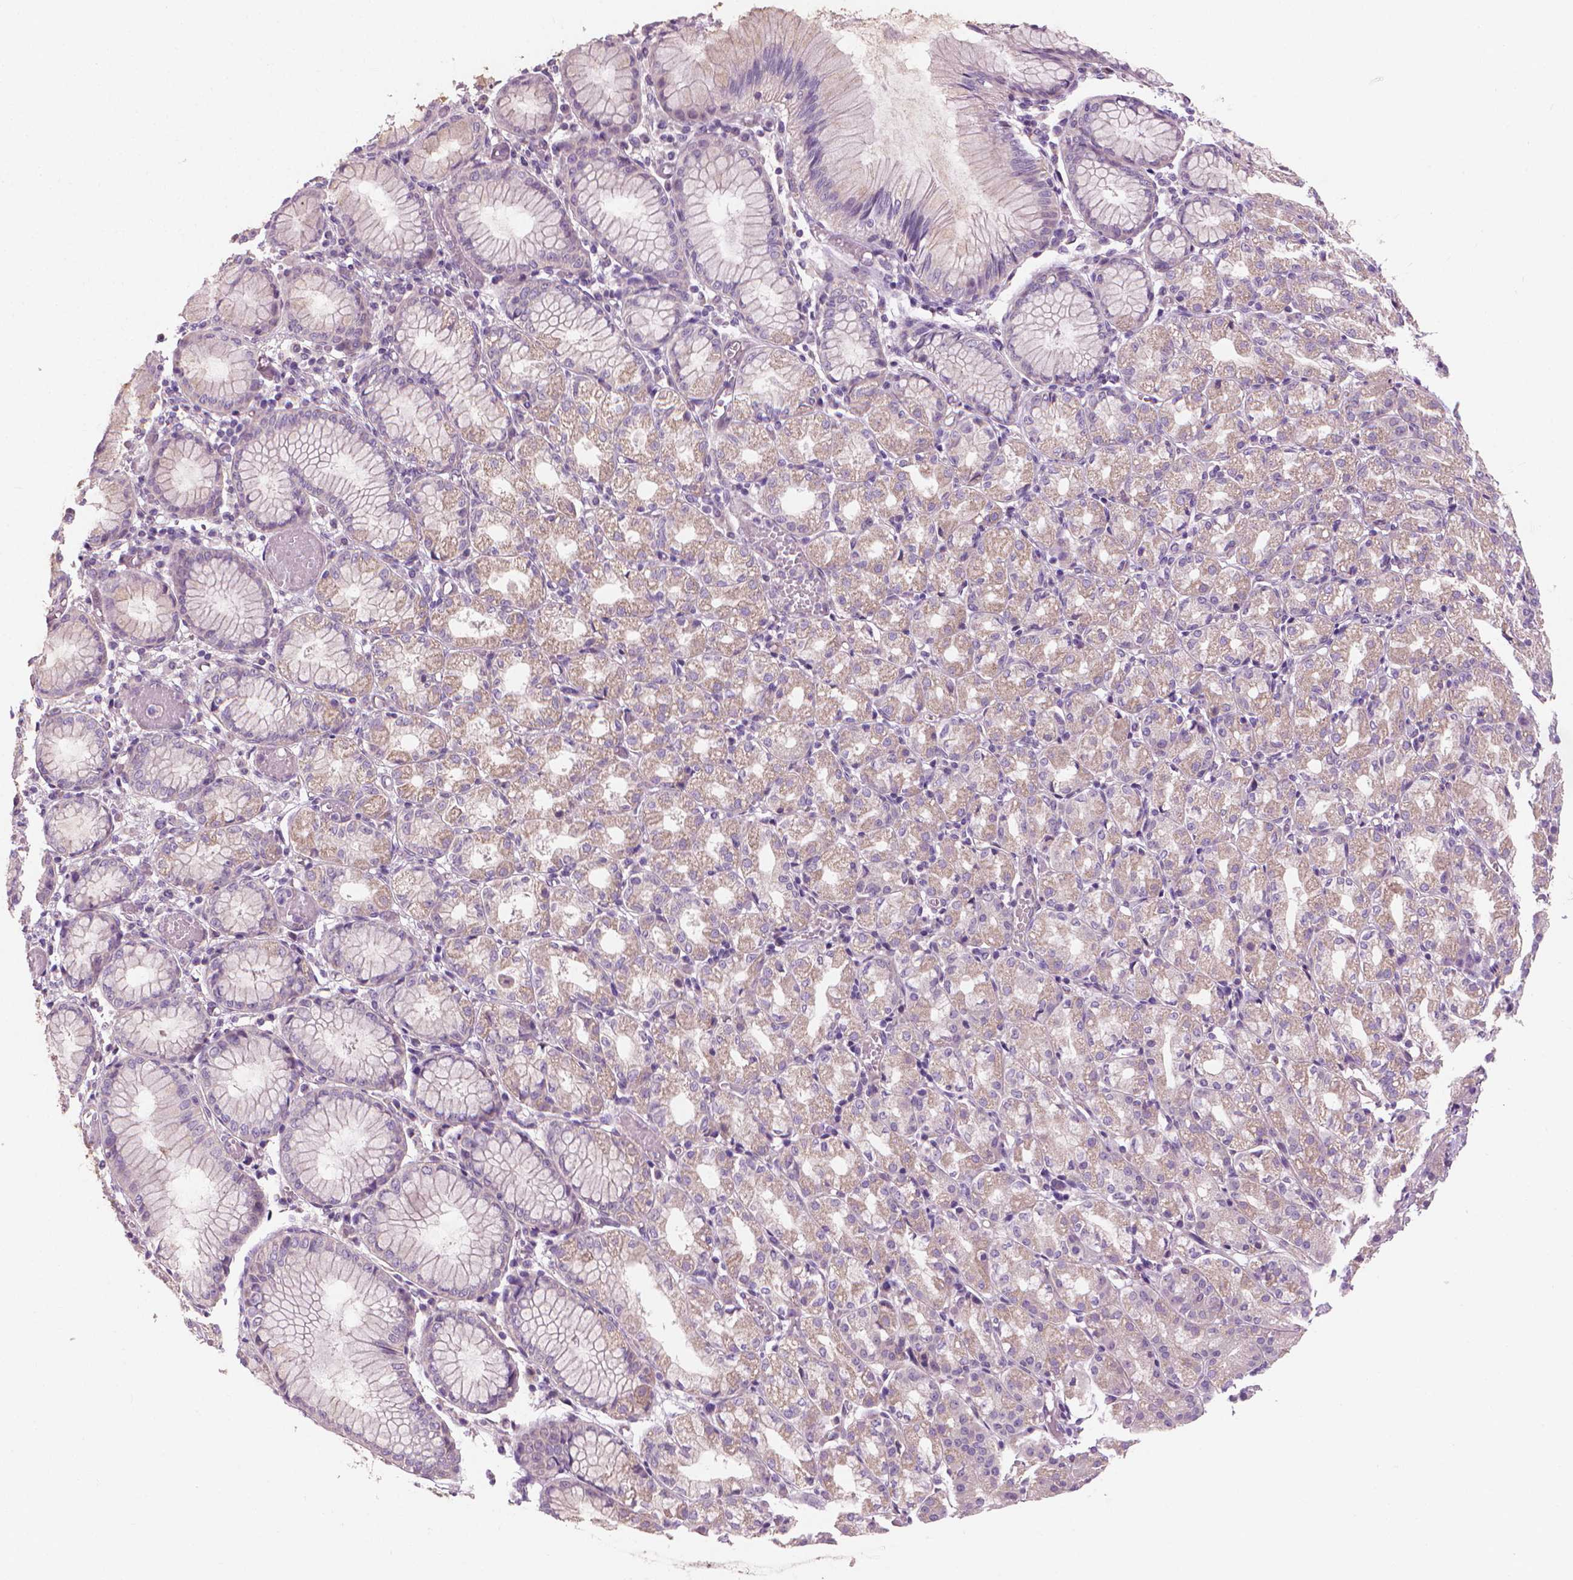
{"staining": {"intensity": "weak", "quantity": "25%-75%", "location": "cytoplasmic/membranous"}, "tissue": "stomach", "cell_type": "Glandular cells", "image_type": "normal", "snomed": [{"axis": "morphology", "description": "Normal tissue, NOS"}, {"axis": "topography", "description": "Stomach"}], "caption": "Glandular cells display low levels of weak cytoplasmic/membranous positivity in approximately 25%-75% of cells in unremarkable stomach.", "gene": "RIIAD1", "patient": {"sex": "female", "age": 57}}